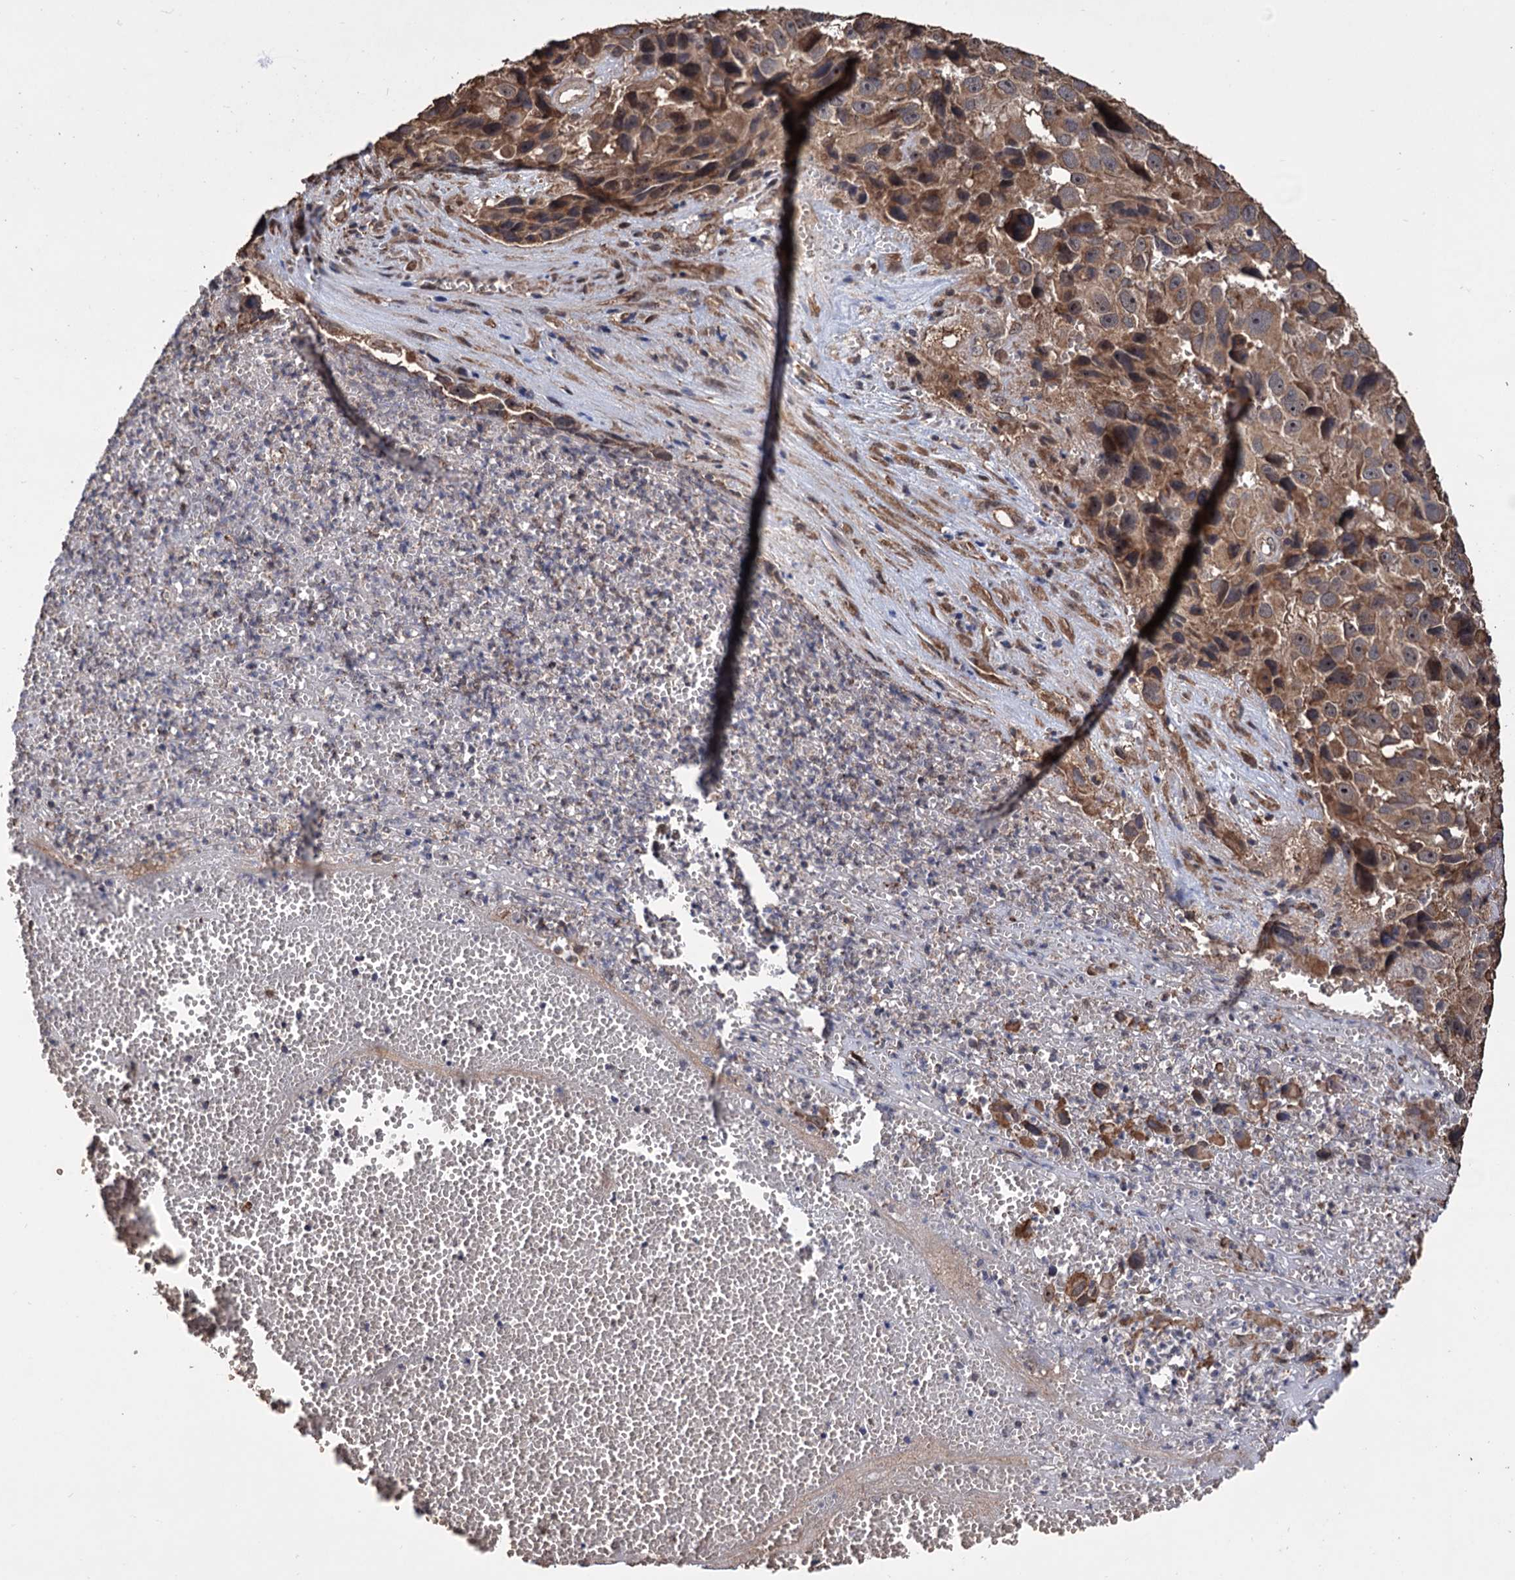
{"staining": {"intensity": "moderate", "quantity": ">75%", "location": "cytoplasmic/membranous"}, "tissue": "melanoma", "cell_type": "Tumor cells", "image_type": "cancer", "snomed": [{"axis": "morphology", "description": "Malignant melanoma, NOS"}, {"axis": "topography", "description": "Skin"}], "caption": "Melanoma stained with a brown dye displays moderate cytoplasmic/membranous positive expression in about >75% of tumor cells.", "gene": "TBC1D12", "patient": {"sex": "male", "age": 84}}